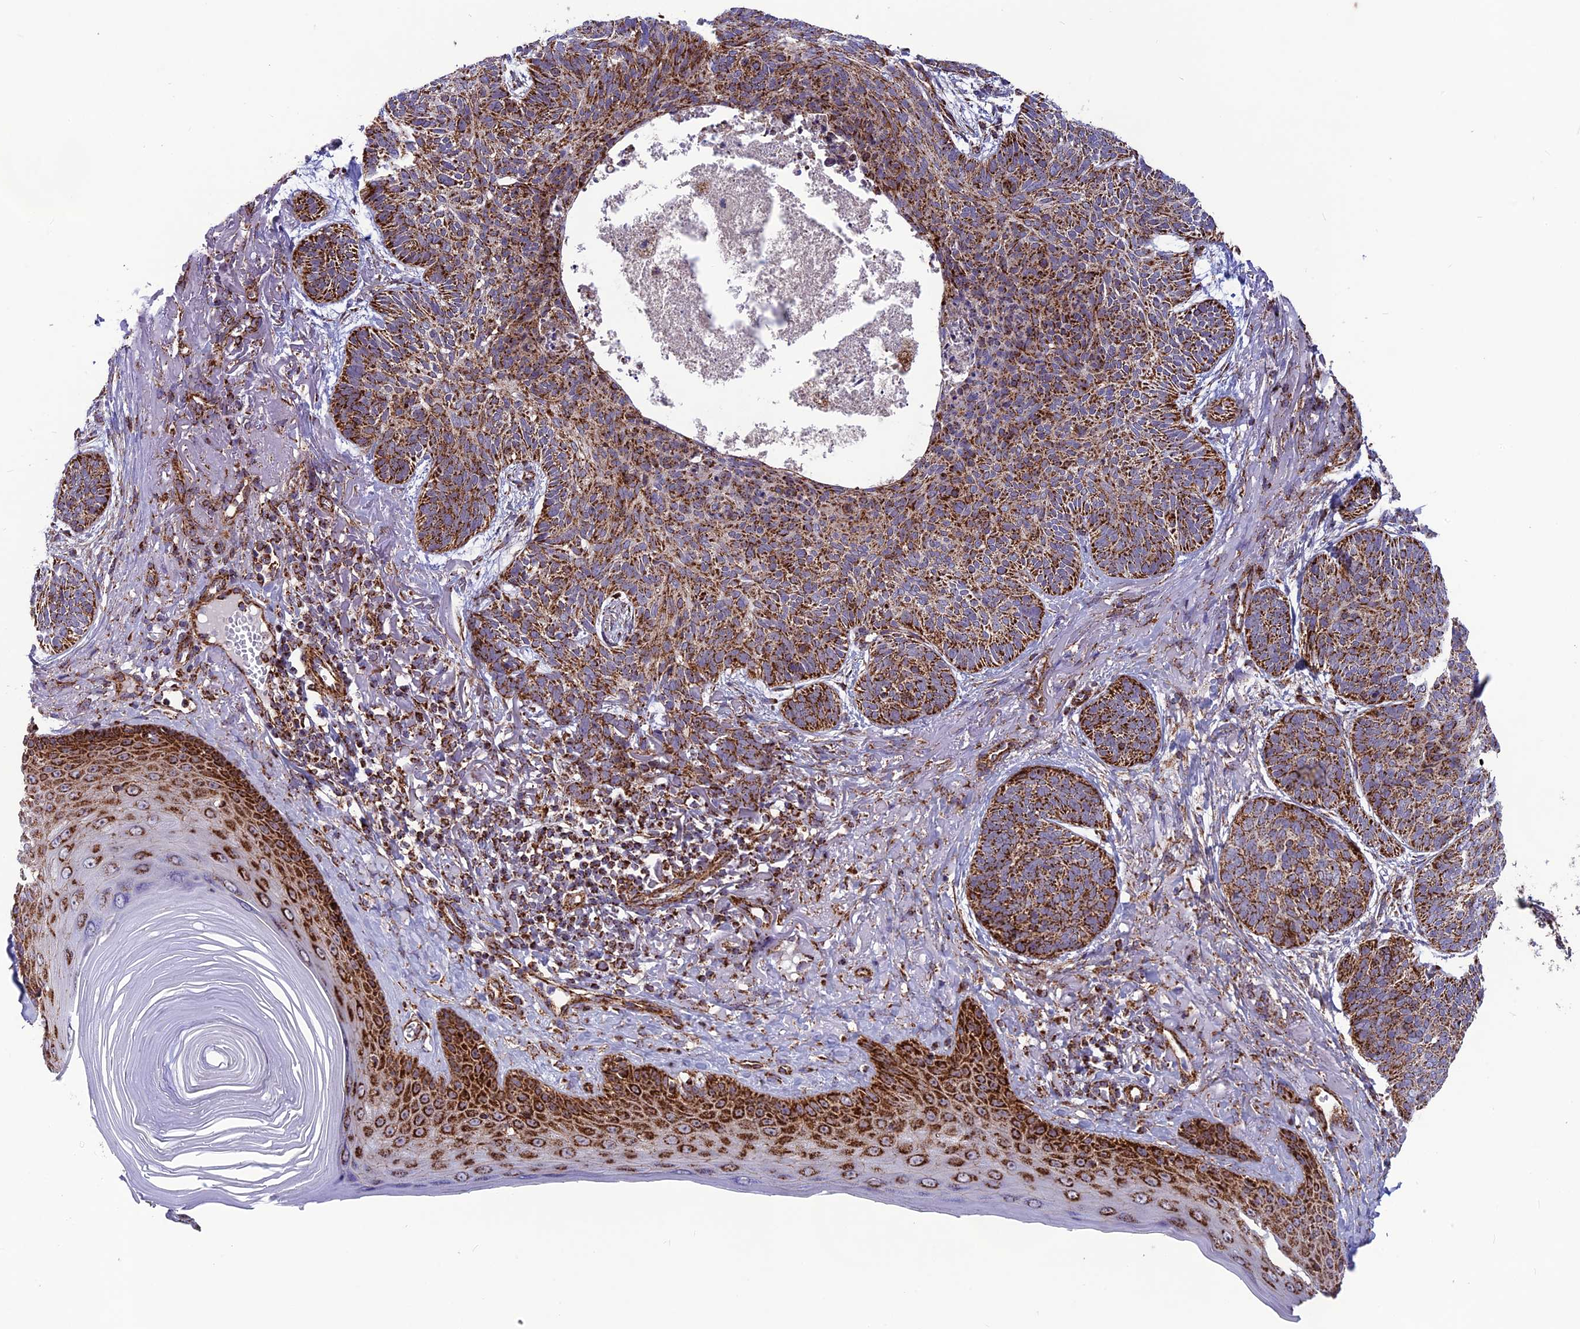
{"staining": {"intensity": "moderate", "quantity": ">75%", "location": "cytoplasmic/membranous"}, "tissue": "skin cancer", "cell_type": "Tumor cells", "image_type": "cancer", "snomed": [{"axis": "morphology", "description": "Normal tissue, NOS"}, {"axis": "morphology", "description": "Basal cell carcinoma"}, {"axis": "topography", "description": "Skin"}], "caption": "About >75% of tumor cells in human skin basal cell carcinoma reveal moderate cytoplasmic/membranous protein positivity as visualized by brown immunohistochemical staining.", "gene": "MRPS18B", "patient": {"sex": "male", "age": 66}}